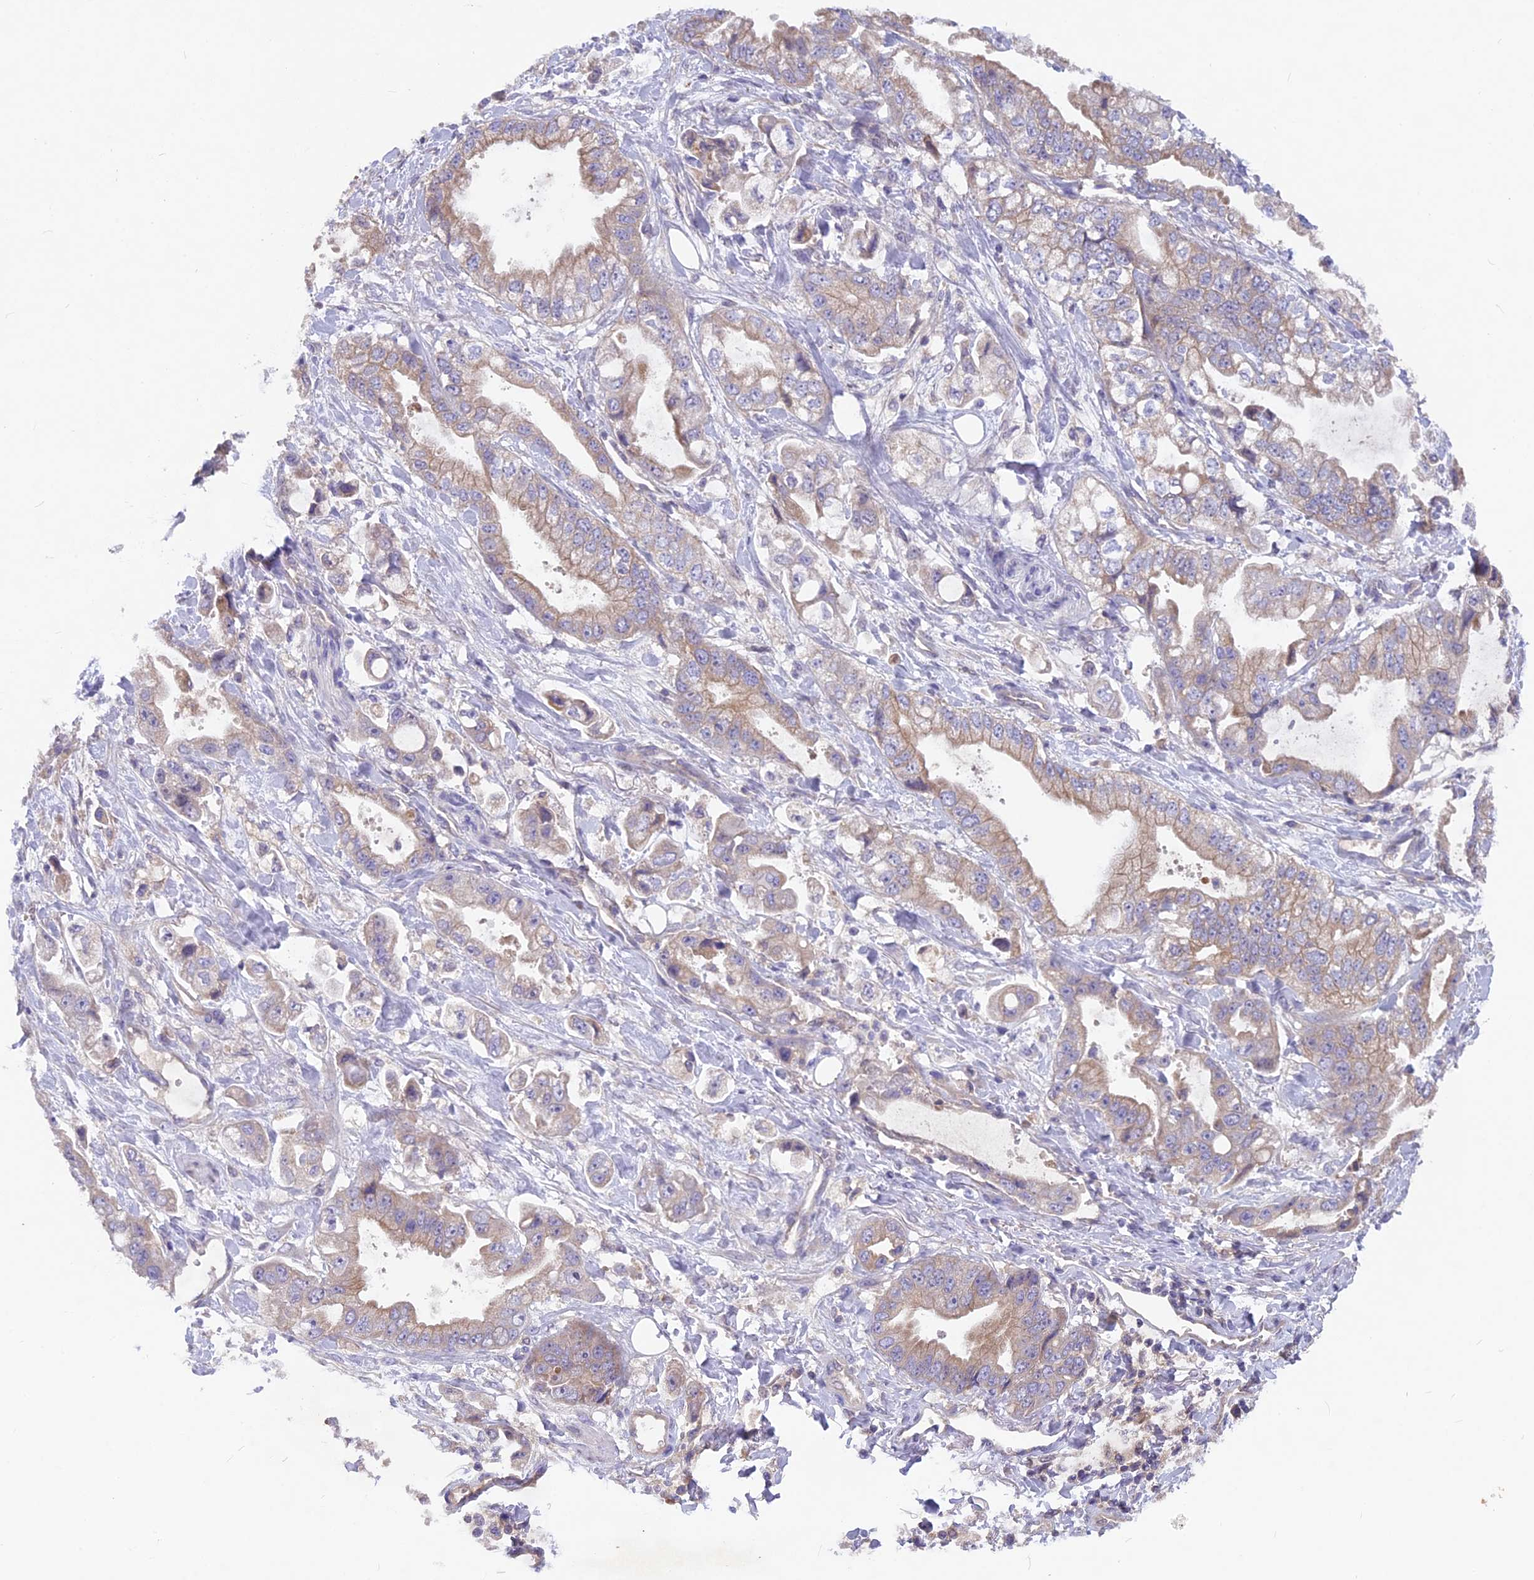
{"staining": {"intensity": "weak", "quantity": "25%-75%", "location": "cytoplasmic/membranous"}, "tissue": "stomach cancer", "cell_type": "Tumor cells", "image_type": "cancer", "snomed": [{"axis": "morphology", "description": "Adenocarcinoma, NOS"}, {"axis": "topography", "description": "Stomach"}], "caption": "An IHC photomicrograph of neoplastic tissue is shown. Protein staining in brown highlights weak cytoplasmic/membranous positivity in stomach cancer (adenocarcinoma) within tumor cells. The staining was performed using DAB (3,3'-diaminobenzidine) to visualize the protein expression in brown, while the nuclei were stained in blue with hematoxylin (Magnification: 20x).", "gene": "PZP", "patient": {"sex": "male", "age": 62}}